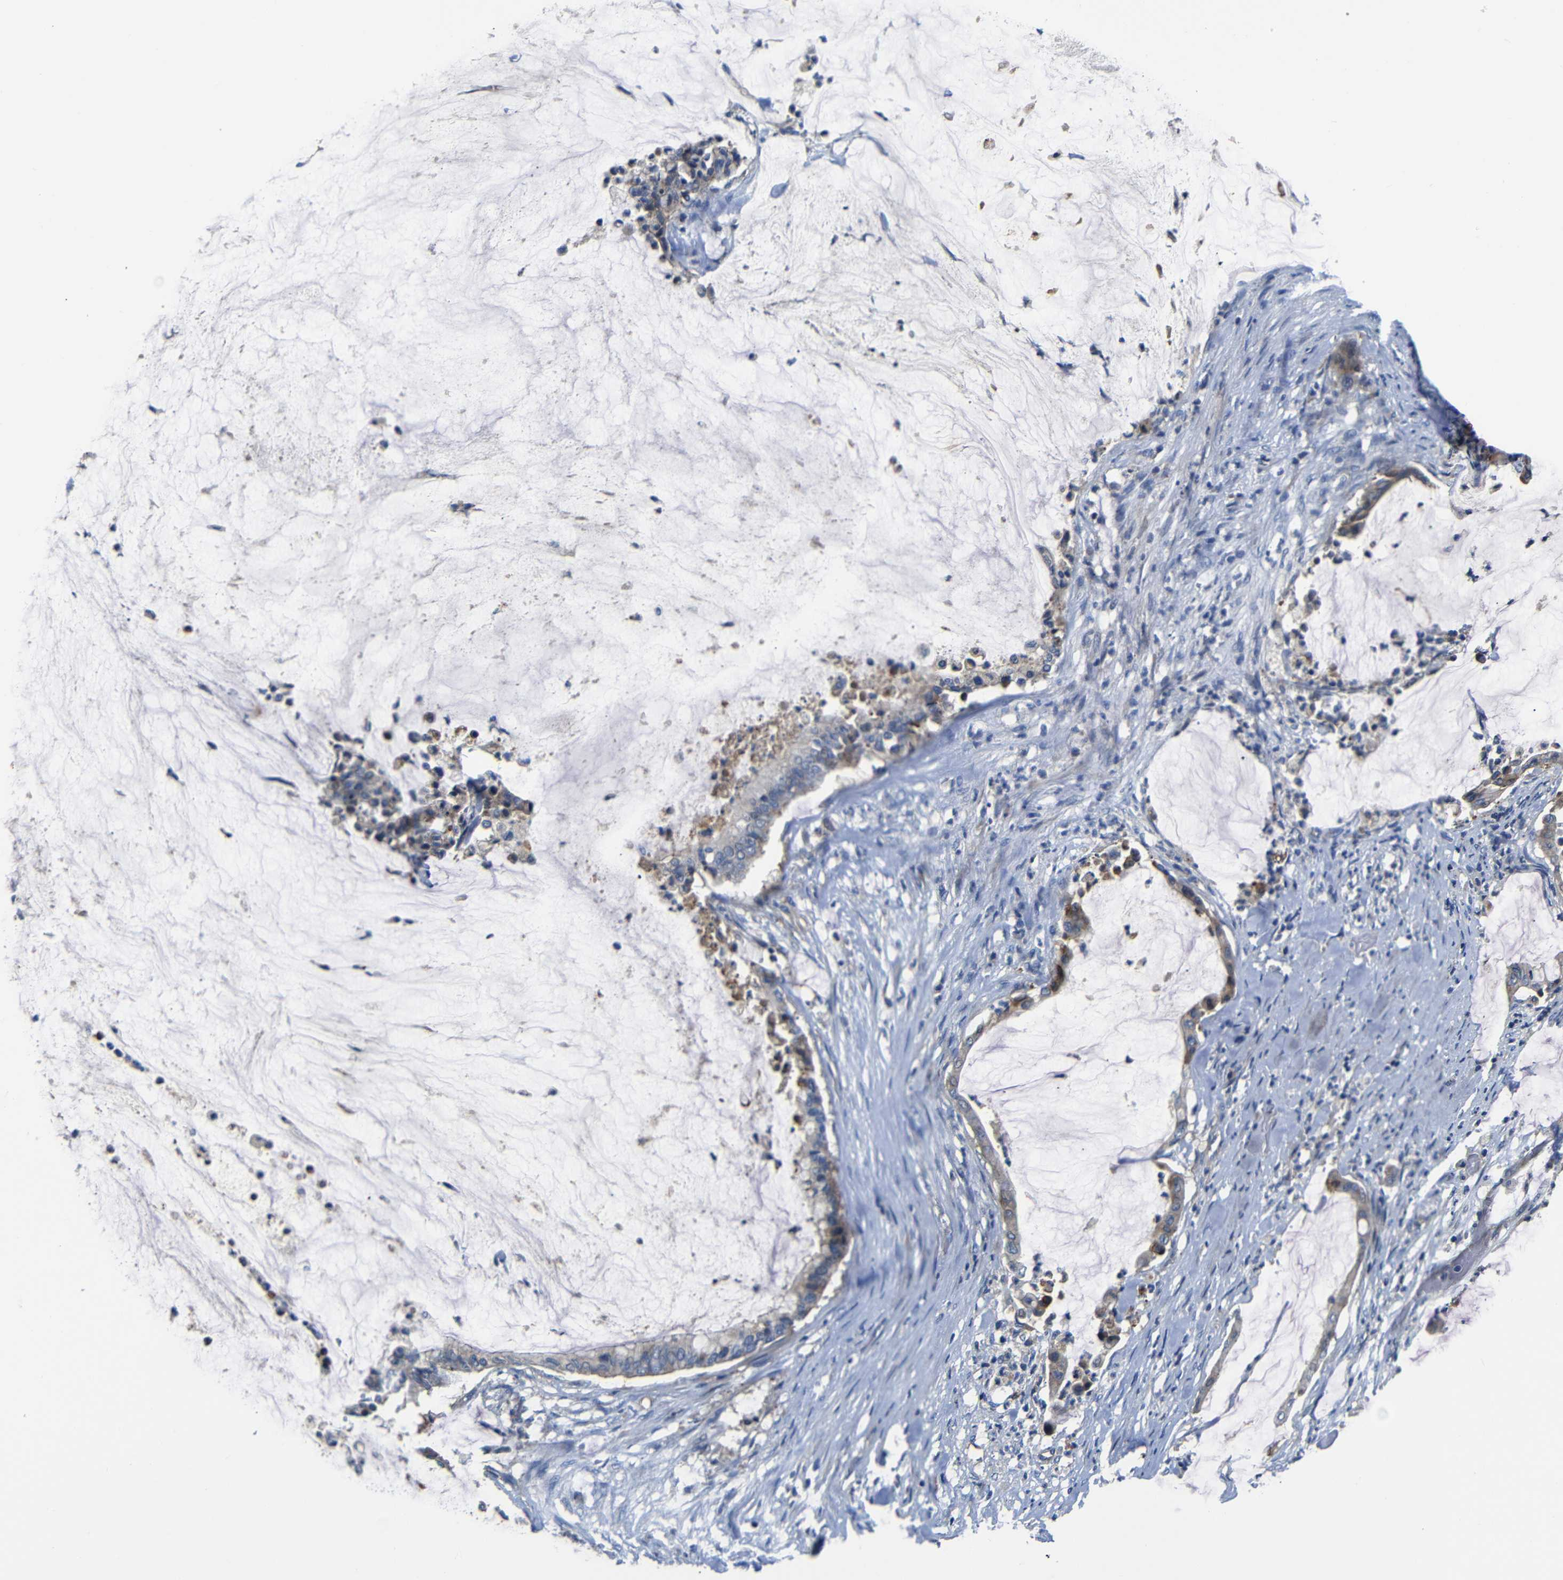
{"staining": {"intensity": "weak", "quantity": "25%-75%", "location": "cytoplasmic/membranous"}, "tissue": "pancreatic cancer", "cell_type": "Tumor cells", "image_type": "cancer", "snomed": [{"axis": "morphology", "description": "Adenocarcinoma, NOS"}, {"axis": "topography", "description": "Pancreas"}], "caption": "Immunohistochemistry histopathology image of pancreatic cancer (adenocarcinoma) stained for a protein (brown), which displays low levels of weak cytoplasmic/membranous staining in approximately 25%-75% of tumor cells.", "gene": "AFDN", "patient": {"sex": "male", "age": 41}}